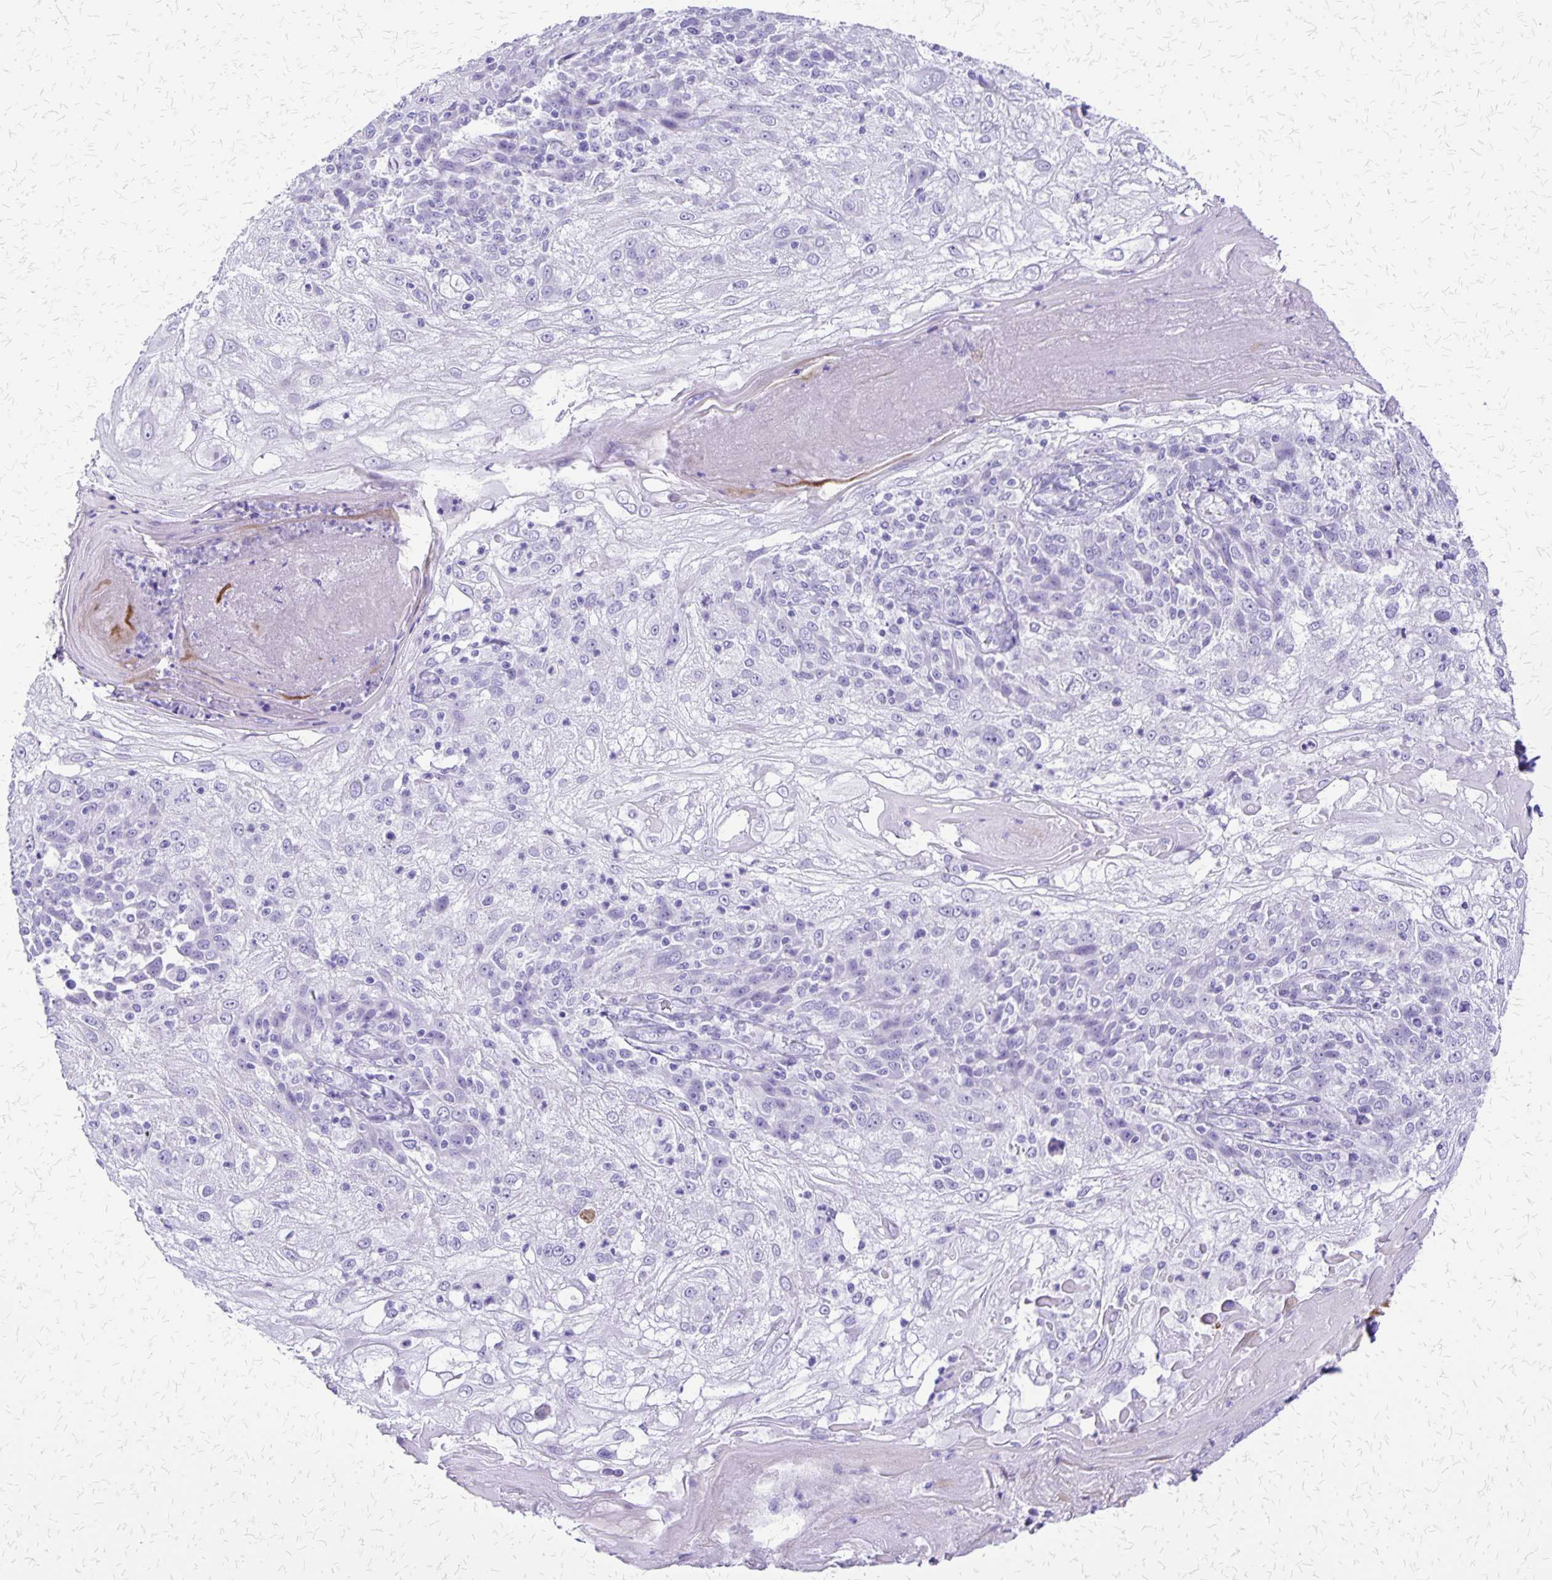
{"staining": {"intensity": "negative", "quantity": "none", "location": "none"}, "tissue": "skin cancer", "cell_type": "Tumor cells", "image_type": "cancer", "snomed": [{"axis": "morphology", "description": "Normal tissue, NOS"}, {"axis": "morphology", "description": "Squamous cell carcinoma, NOS"}, {"axis": "topography", "description": "Skin"}], "caption": "Human skin squamous cell carcinoma stained for a protein using immunohistochemistry (IHC) displays no expression in tumor cells.", "gene": "SLC13A2", "patient": {"sex": "female", "age": 83}}